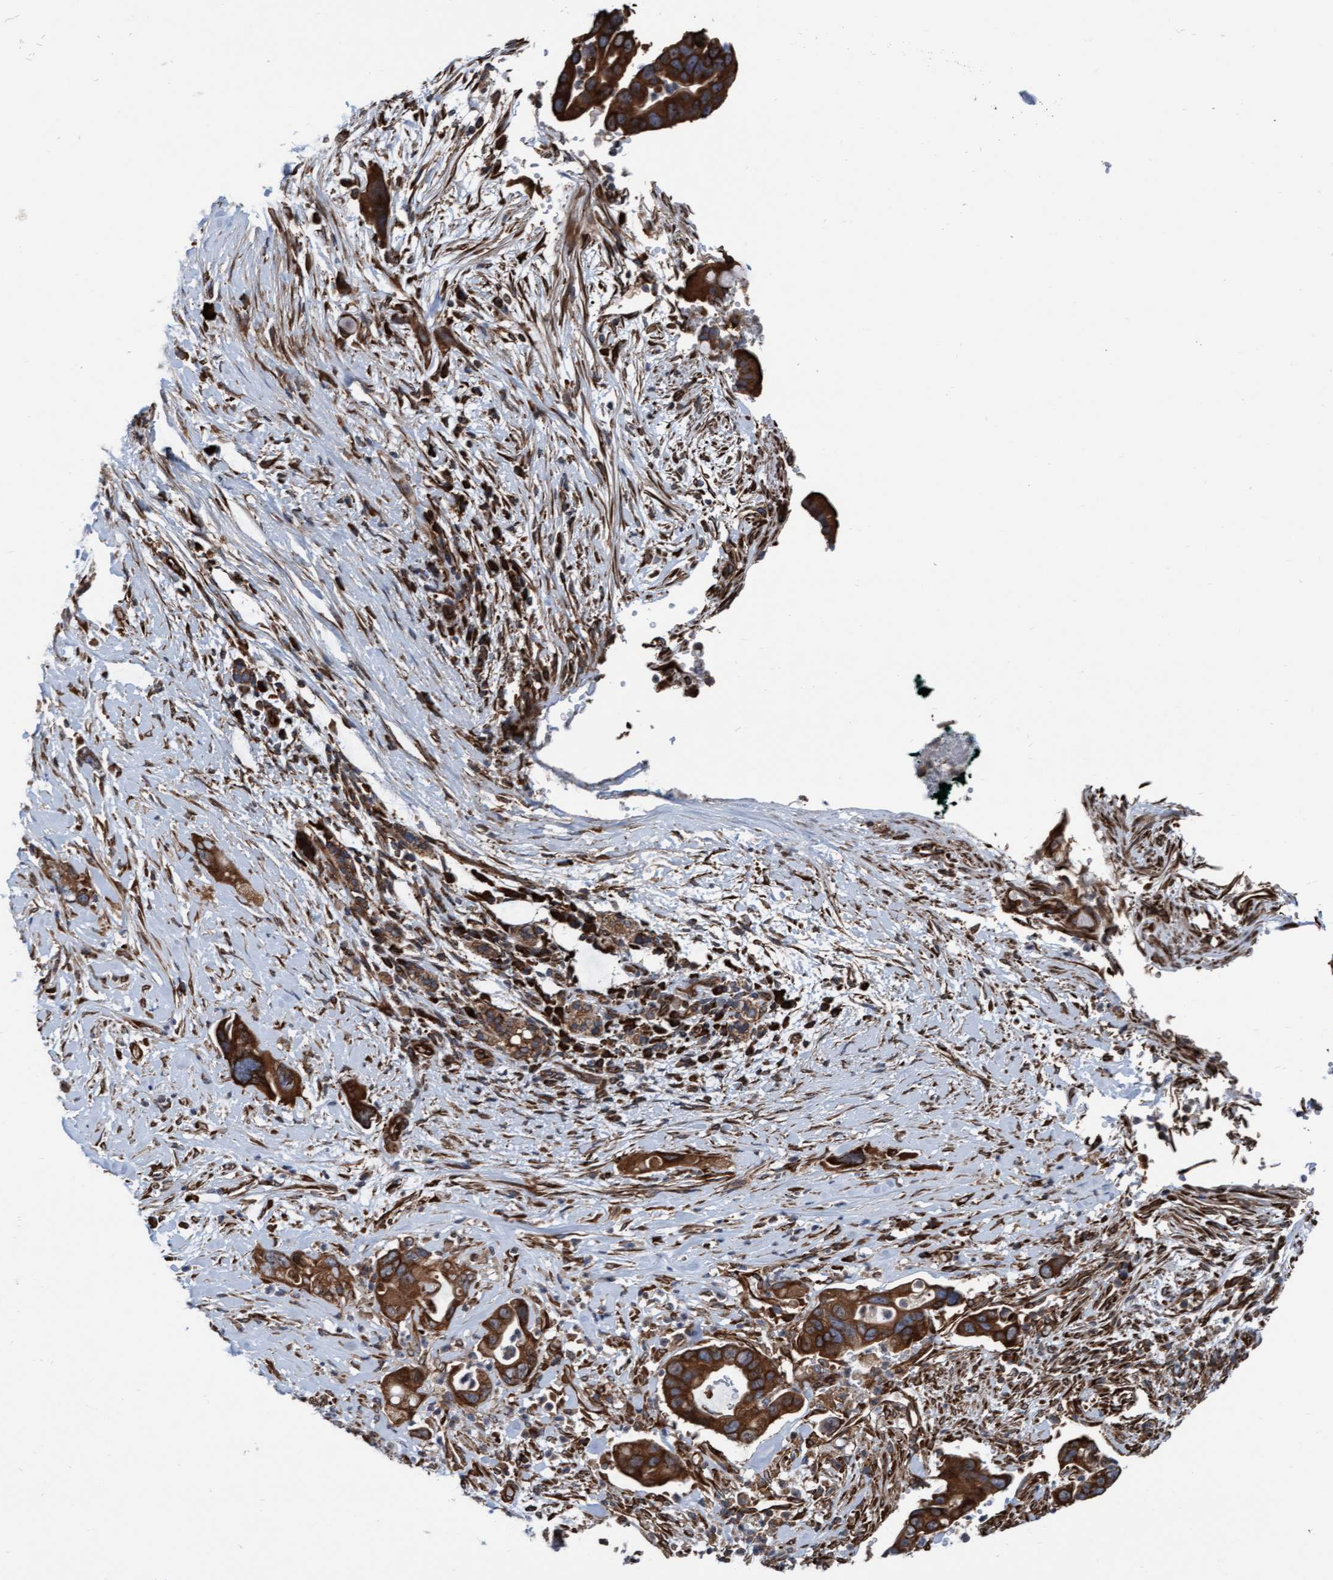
{"staining": {"intensity": "strong", "quantity": ">75%", "location": "cytoplasmic/membranous"}, "tissue": "pancreatic cancer", "cell_type": "Tumor cells", "image_type": "cancer", "snomed": [{"axis": "morphology", "description": "Adenocarcinoma, NOS"}, {"axis": "topography", "description": "Pancreas"}], "caption": "High-magnification brightfield microscopy of pancreatic cancer (adenocarcinoma) stained with DAB (brown) and counterstained with hematoxylin (blue). tumor cells exhibit strong cytoplasmic/membranous expression is seen in approximately>75% of cells. (IHC, brightfield microscopy, high magnification).", "gene": "RAP1GAP2", "patient": {"sex": "female", "age": 70}}